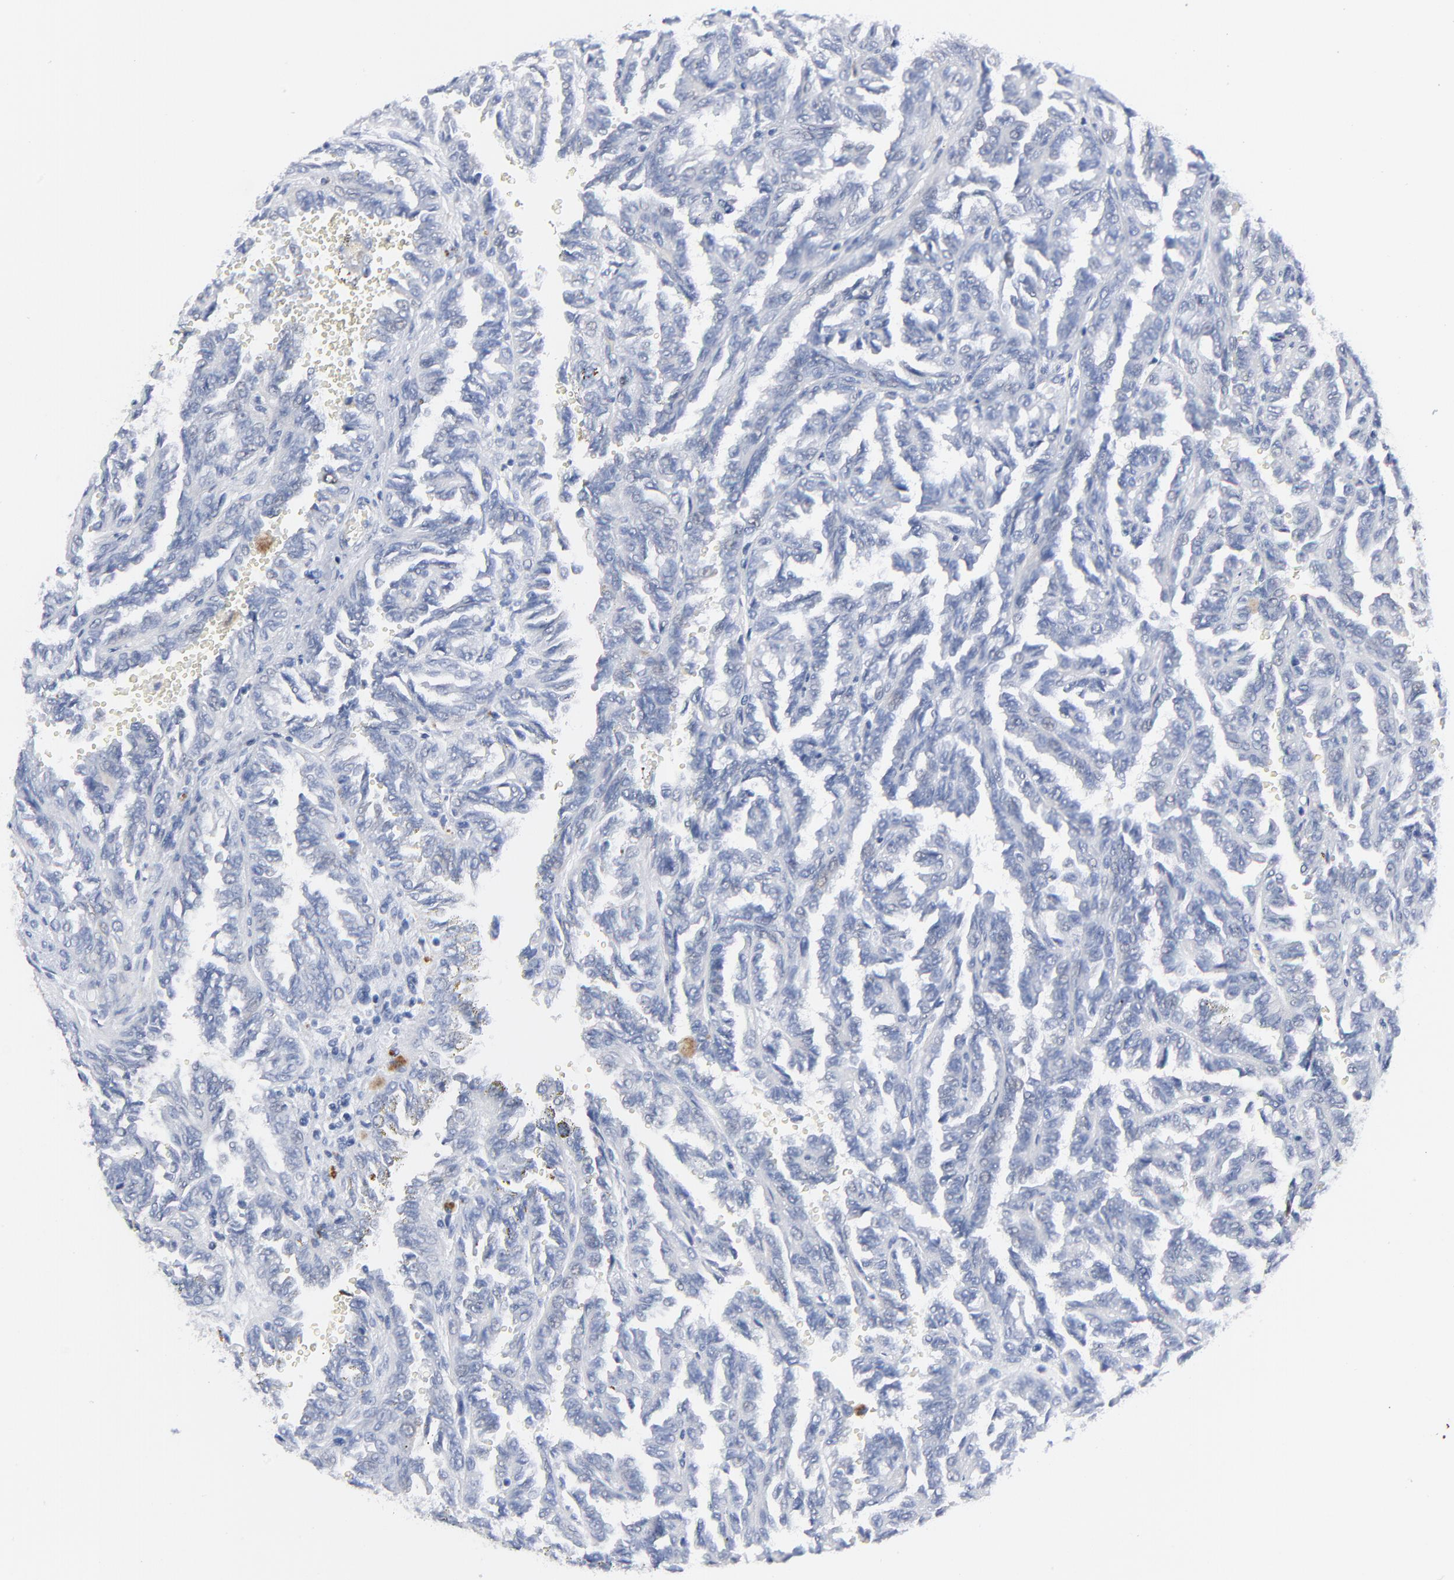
{"staining": {"intensity": "strong", "quantity": "<25%", "location": "cytoplasmic/membranous,nuclear"}, "tissue": "renal cancer", "cell_type": "Tumor cells", "image_type": "cancer", "snomed": [{"axis": "morphology", "description": "Inflammation, NOS"}, {"axis": "morphology", "description": "Adenocarcinoma, NOS"}, {"axis": "topography", "description": "Kidney"}], "caption": "Protein expression by immunohistochemistry (IHC) exhibits strong cytoplasmic/membranous and nuclear expression in approximately <25% of tumor cells in renal cancer.", "gene": "CDK1", "patient": {"sex": "male", "age": 68}}